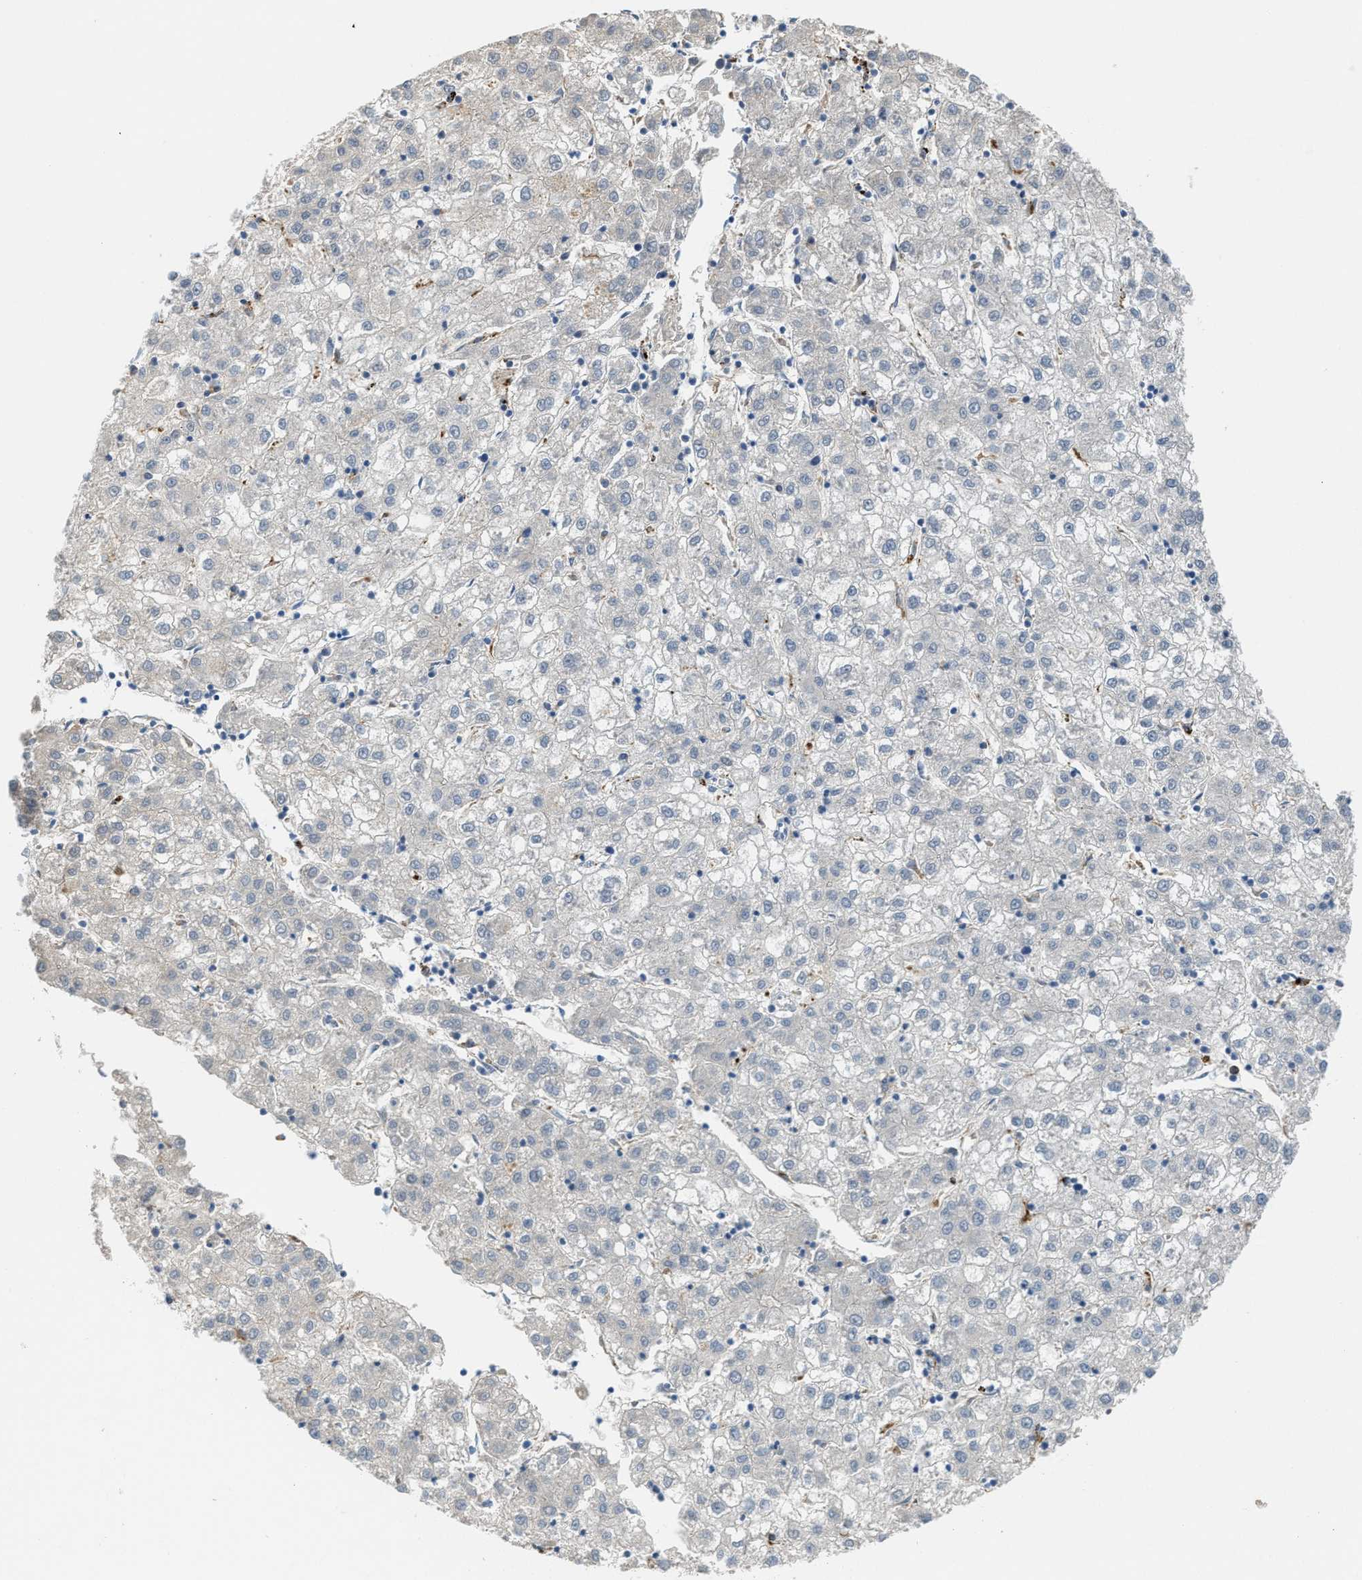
{"staining": {"intensity": "negative", "quantity": "none", "location": "none"}, "tissue": "liver cancer", "cell_type": "Tumor cells", "image_type": "cancer", "snomed": [{"axis": "morphology", "description": "Carcinoma, Hepatocellular, NOS"}, {"axis": "topography", "description": "Liver"}], "caption": "This is an immunohistochemistry (IHC) histopathology image of liver hepatocellular carcinoma. There is no positivity in tumor cells.", "gene": "KLHDC10", "patient": {"sex": "male", "age": 72}}